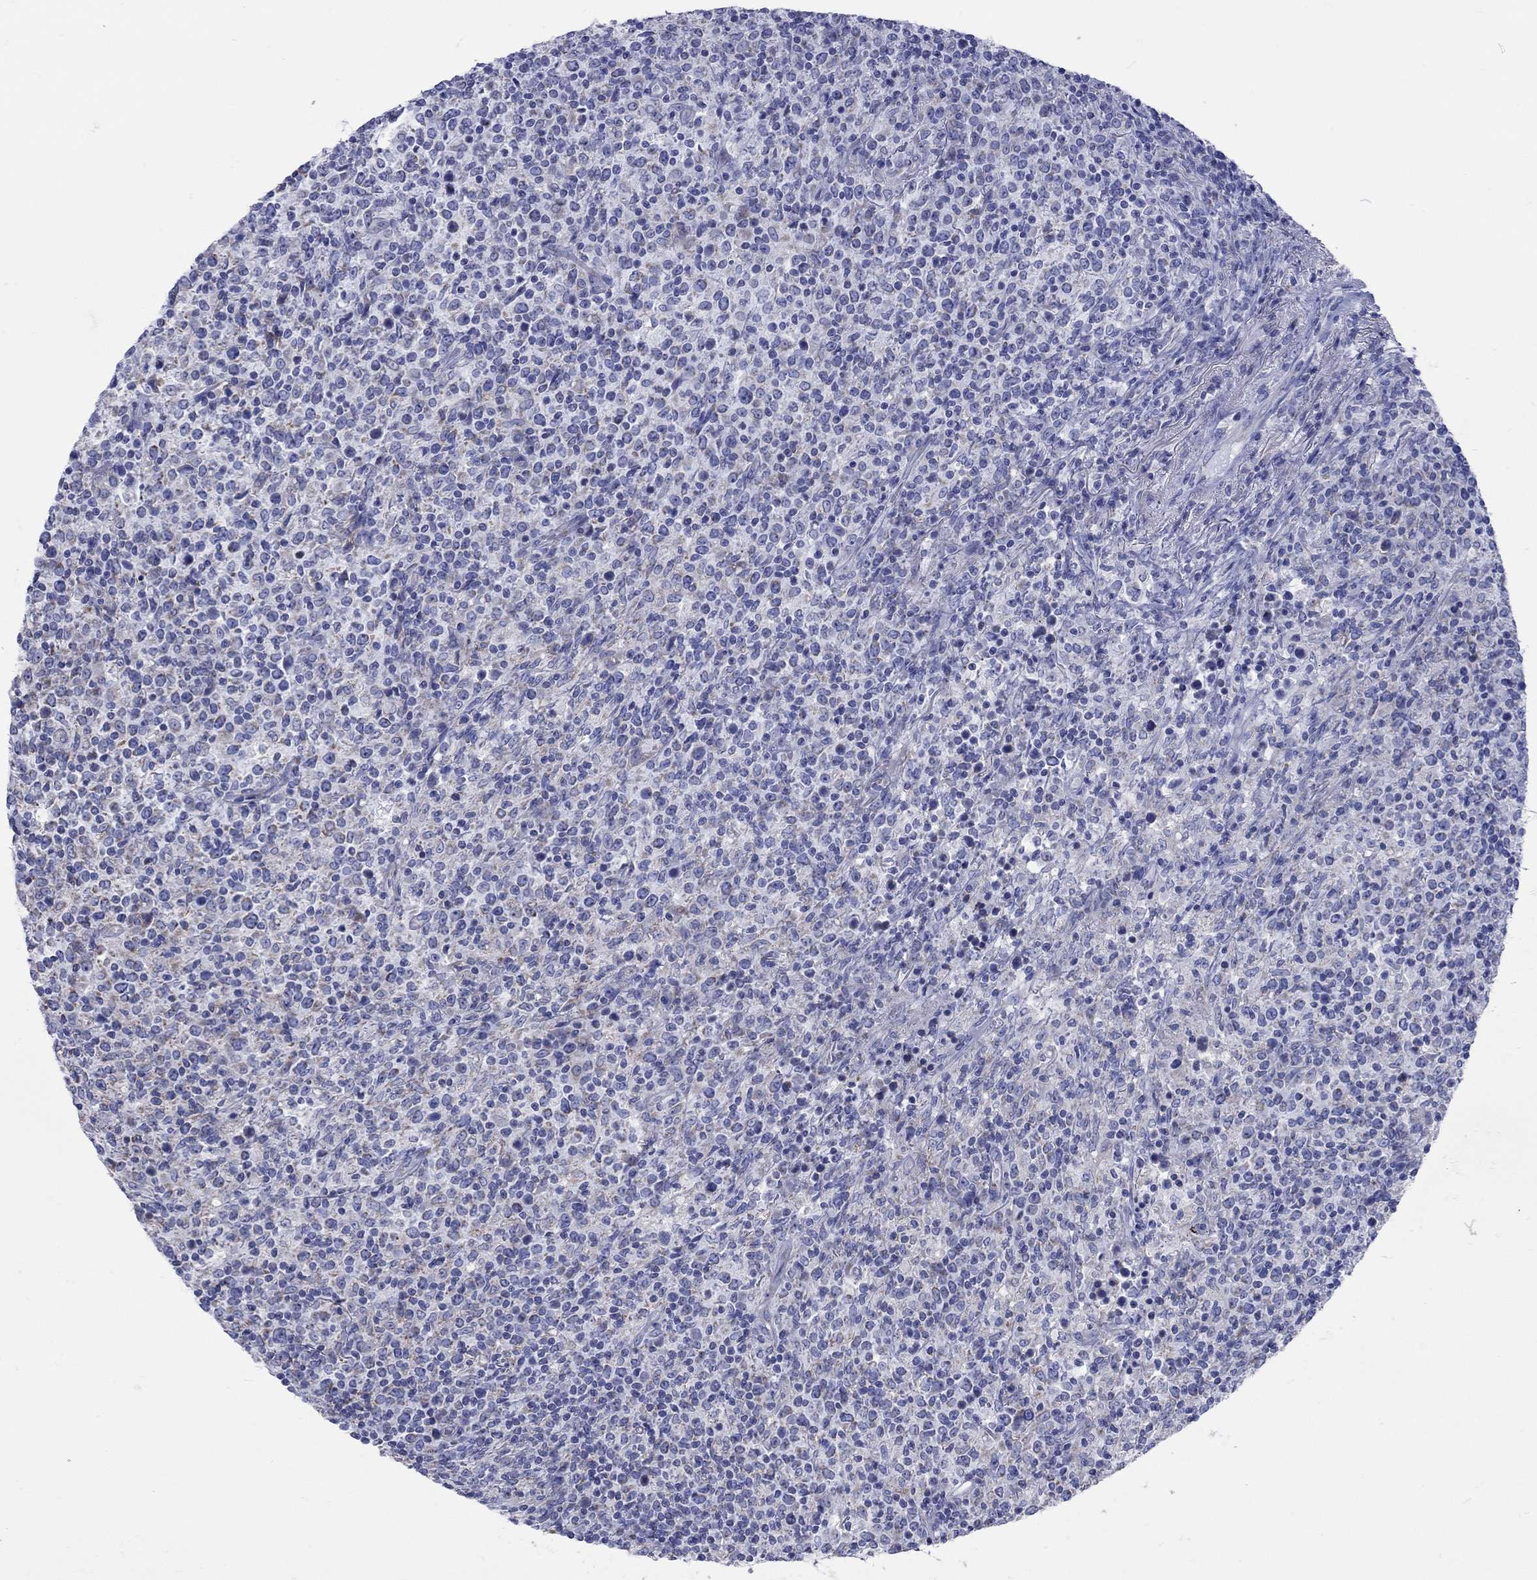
{"staining": {"intensity": "negative", "quantity": "none", "location": "none"}, "tissue": "lymphoma", "cell_type": "Tumor cells", "image_type": "cancer", "snomed": [{"axis": "morphology", "description": "Malignant lymphoma, non-Hodgkin's type, High grade"}, {"axis": "topography", "description": "Lung"}], "caption": "Immunohistochemistry (IHC) micrograph of neoplastic tissue: lymphoma stained with DAB displays no significant protein staining in tumor cells. (DAB immunohistochemistry with hematoxylin counter stain).", "gene": "PDZD3", "patient": {"sex": "male", "age": 79}}